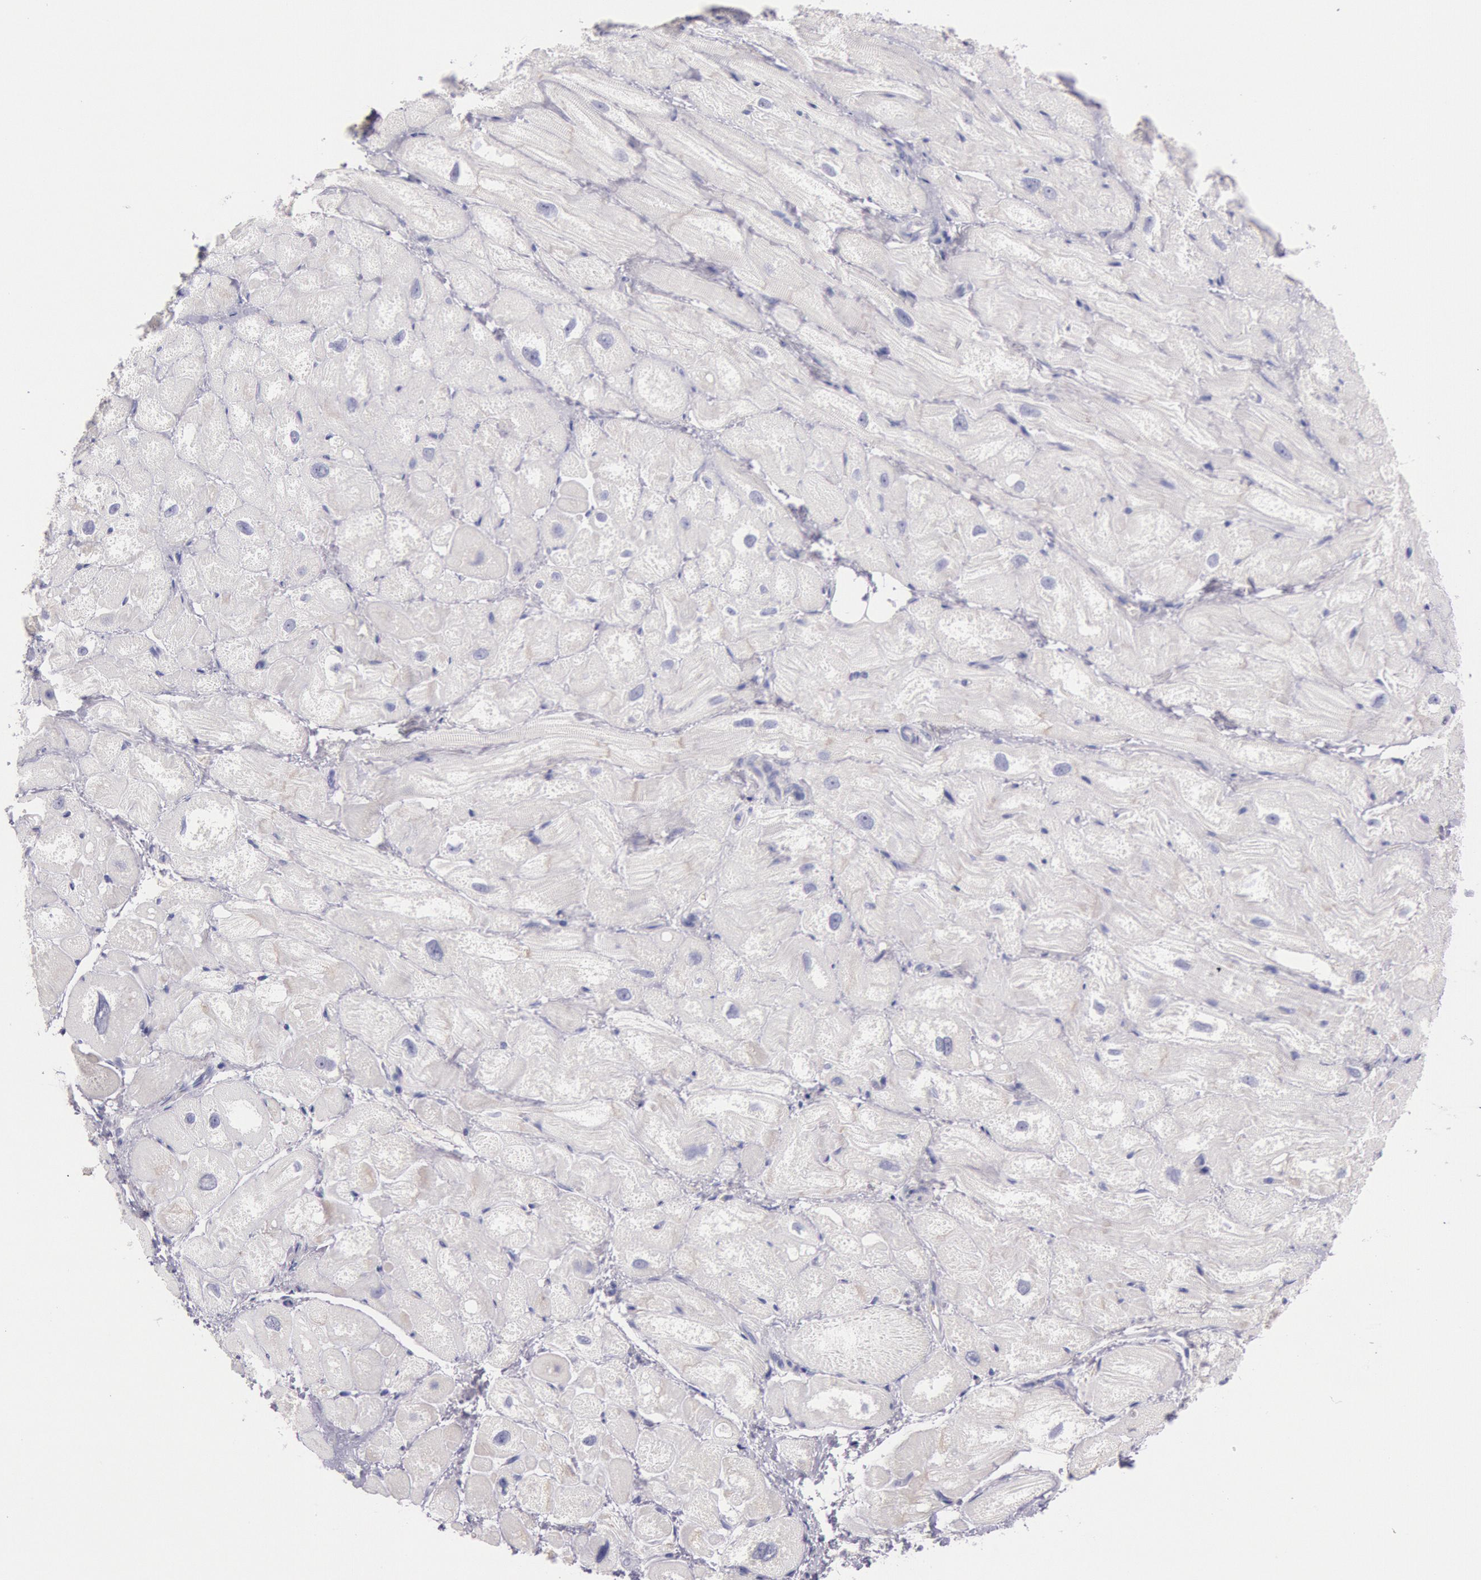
{"staining": {"intensity": "negative", "quantity": "none", "location": "none"}, "tissue": "heart muscle", "cell_type": "Cardiomyocytes", "image_type": "normal", "snomed": [{"axis": "morphology", "description": "Normal tissue, NOS"}, {"axis": "topography", "description": "Heart"}], "caption": "Photomicrograph shows no significant protein positivity in cardiomyocytes of normal heart muscle.", "gene": "EGFR", "patient": {"sex": "male", "age": 49}}